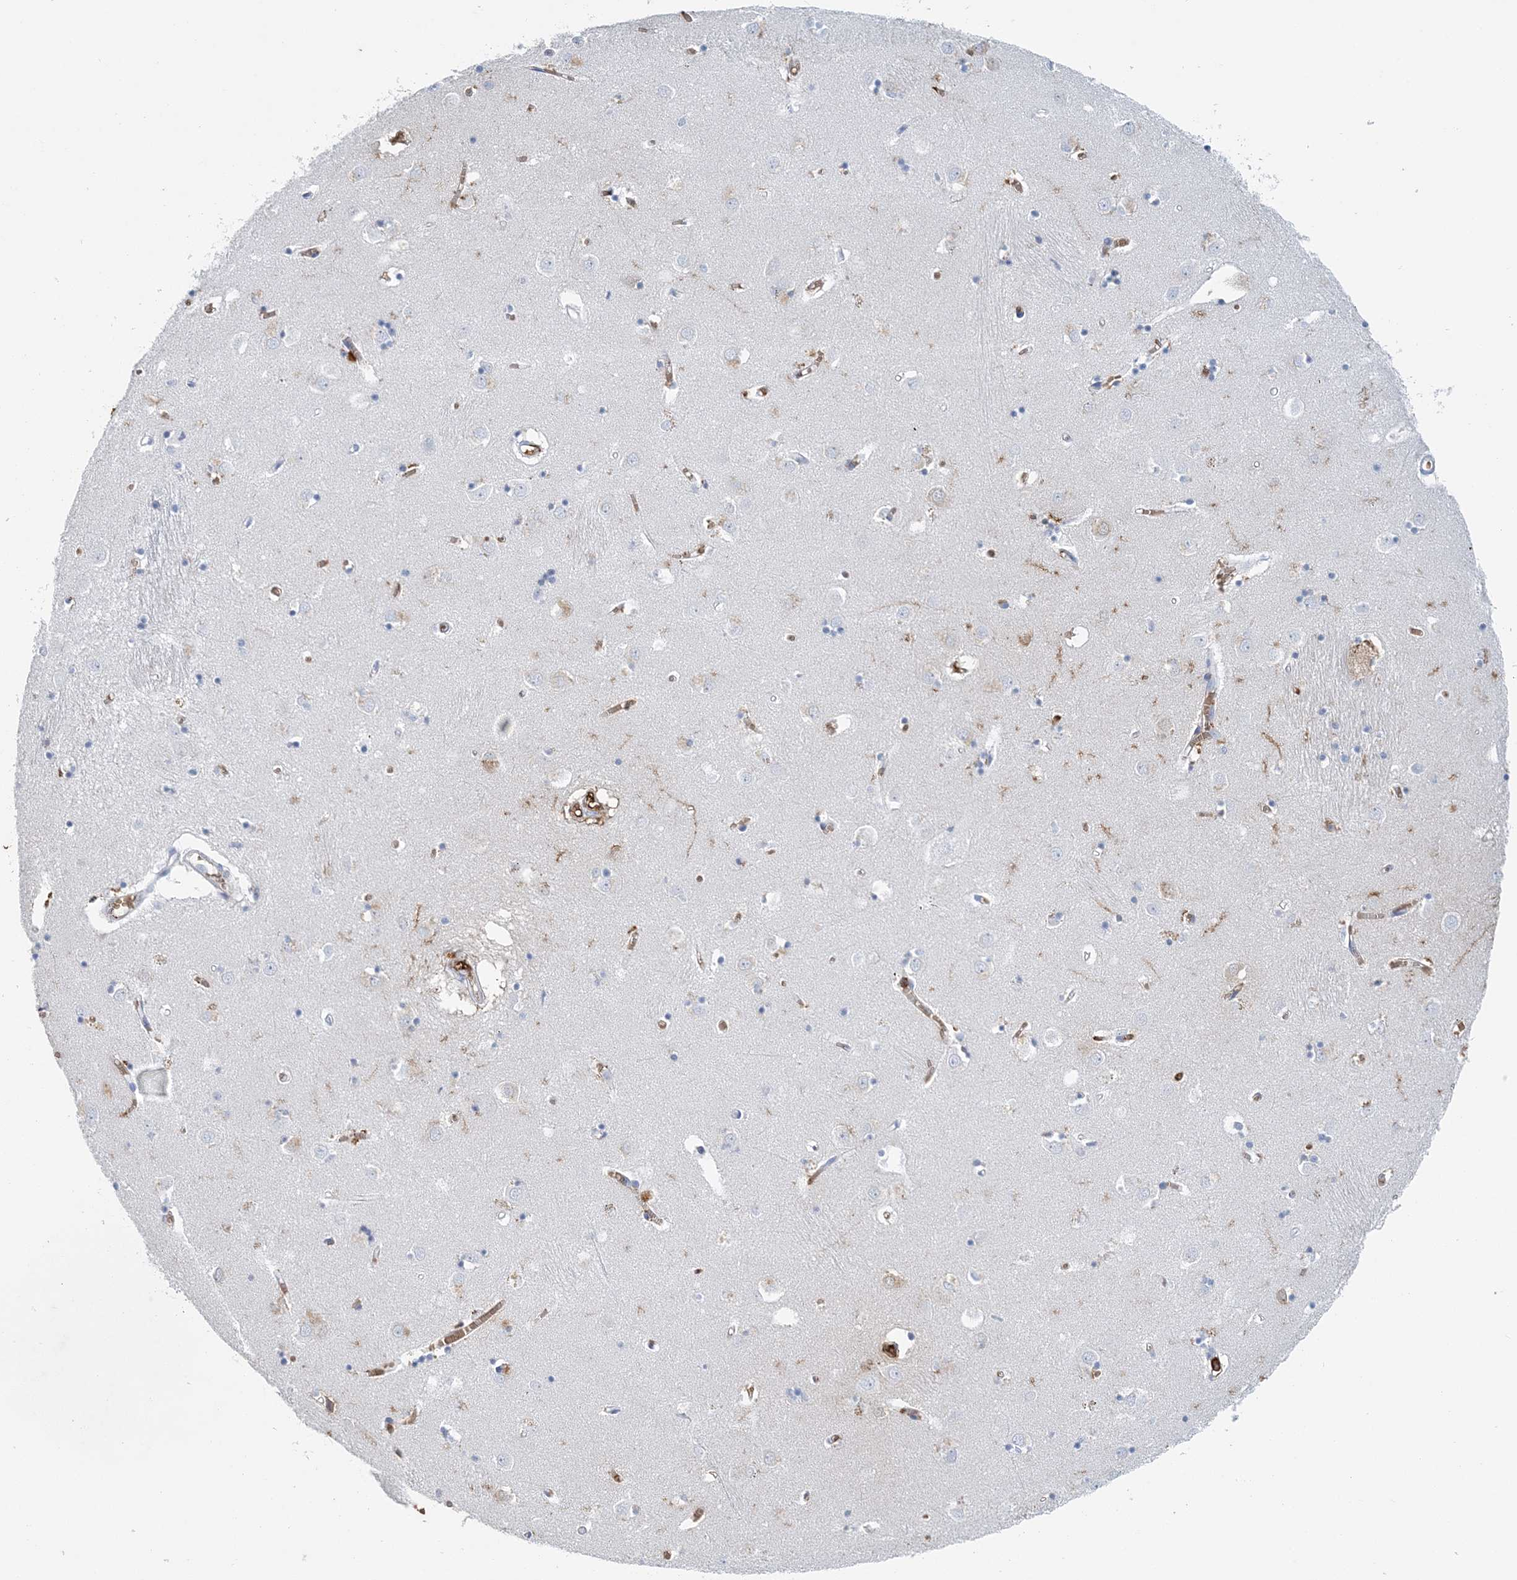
{"staining": {"intensity": "negative", "quantity": "none", "location": "none"}, "tissue": "caudate", "cell_type": "Glial cells", "image_type": "normal", "snomed": [{"axis": "morphology", "description": "Normal tissue, NOS"}, {"axis": "topography", "description": "Lateral ventricle wall"}], "caption": "Immunohistochemistry (IHC) histopathology image of unremarkable human caudate stained for a protein (brown), which demonstrates no expression in glial cells.", "gene": "HBD", "patient": {"sex": "male", "age": 70}}